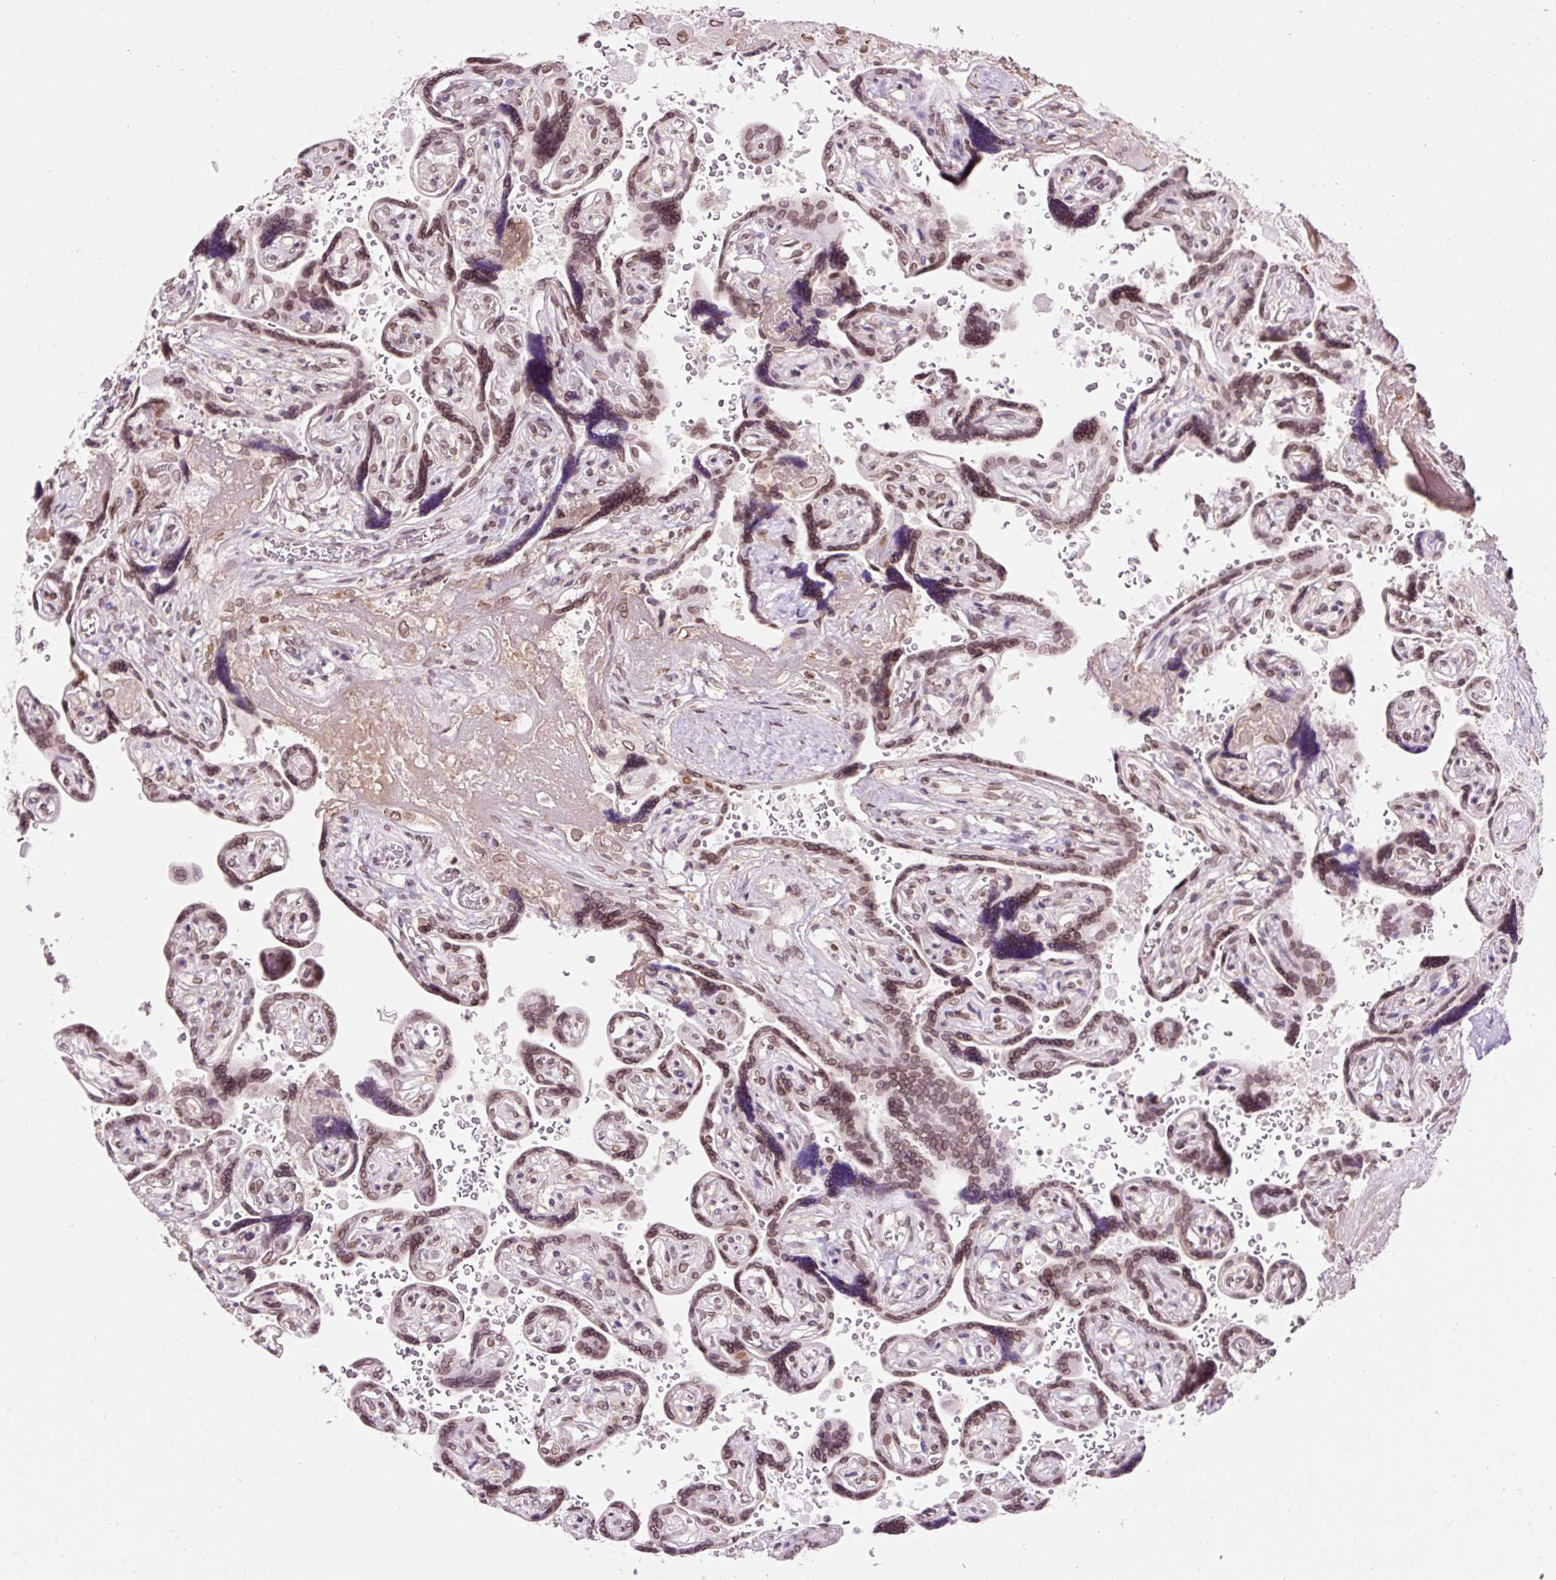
{"staining": {"intensity": "moderate", "quantity": ">75%", "location": "cytoplasmic/membranous,nuclear"}, "tissue": "placenta", "cell_type": "Trophoblastic cells", "image_type": "normal", "snomed": [{"axis": "morphology", "description": "Normal tissue, NOS"}, {"axis": "topography", "description": "Placenta"}], "caption": "Normal placenta shows moderate cytoplasmic/membranous,nuclear staining in about >75% of trophoblastic cells, visualized by immunohistochemistry. The staining was performed using DAB (3,3'-diaminobenzidine), with brown indicating positive protein expression. Nuclei are stained blue with hematoxylin.", "gene": "ZNF610", "patient": {"sex": "female", "age": 32}}